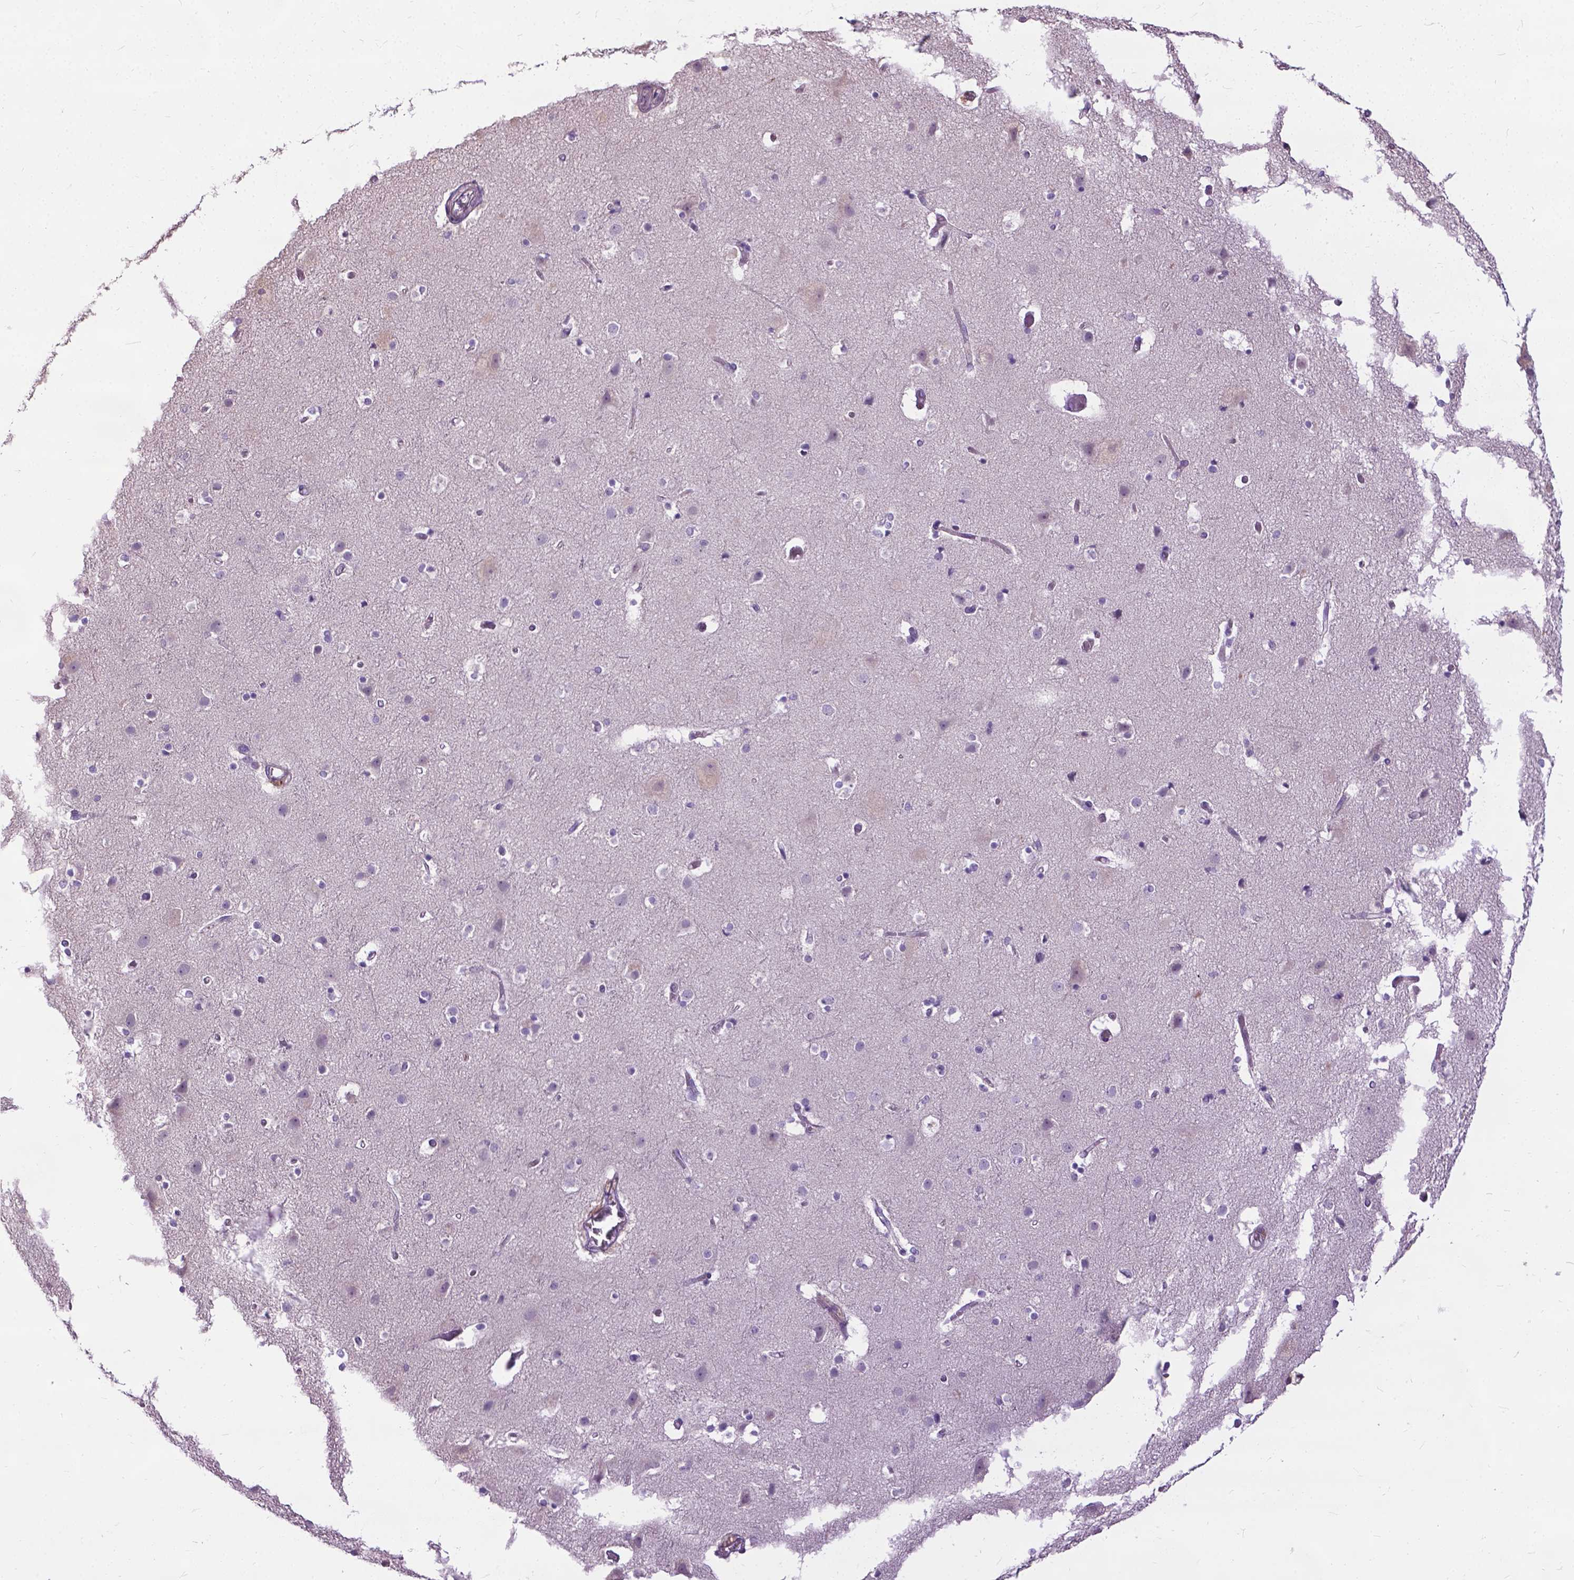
{"staining": {"intensity": "negative", "quantity": "none", "location": "none"}, "tissue": "cerebral cortex", "cell_type": "Endothelial cells", "image_type": "normal", "snomed": [{"axis": "morphology", "description": "Normal tissue, NOS"}, {"axis": "topography", "description": "Cerebral cortex"}], "caption": "An immunohistochemistry (IHC) image of benign cerebral cortex is shown. There is no staining in endothelial cells of cerebral cortex.", "gene": "JAK3", "patient": {"sex": "female", "age": 52}}